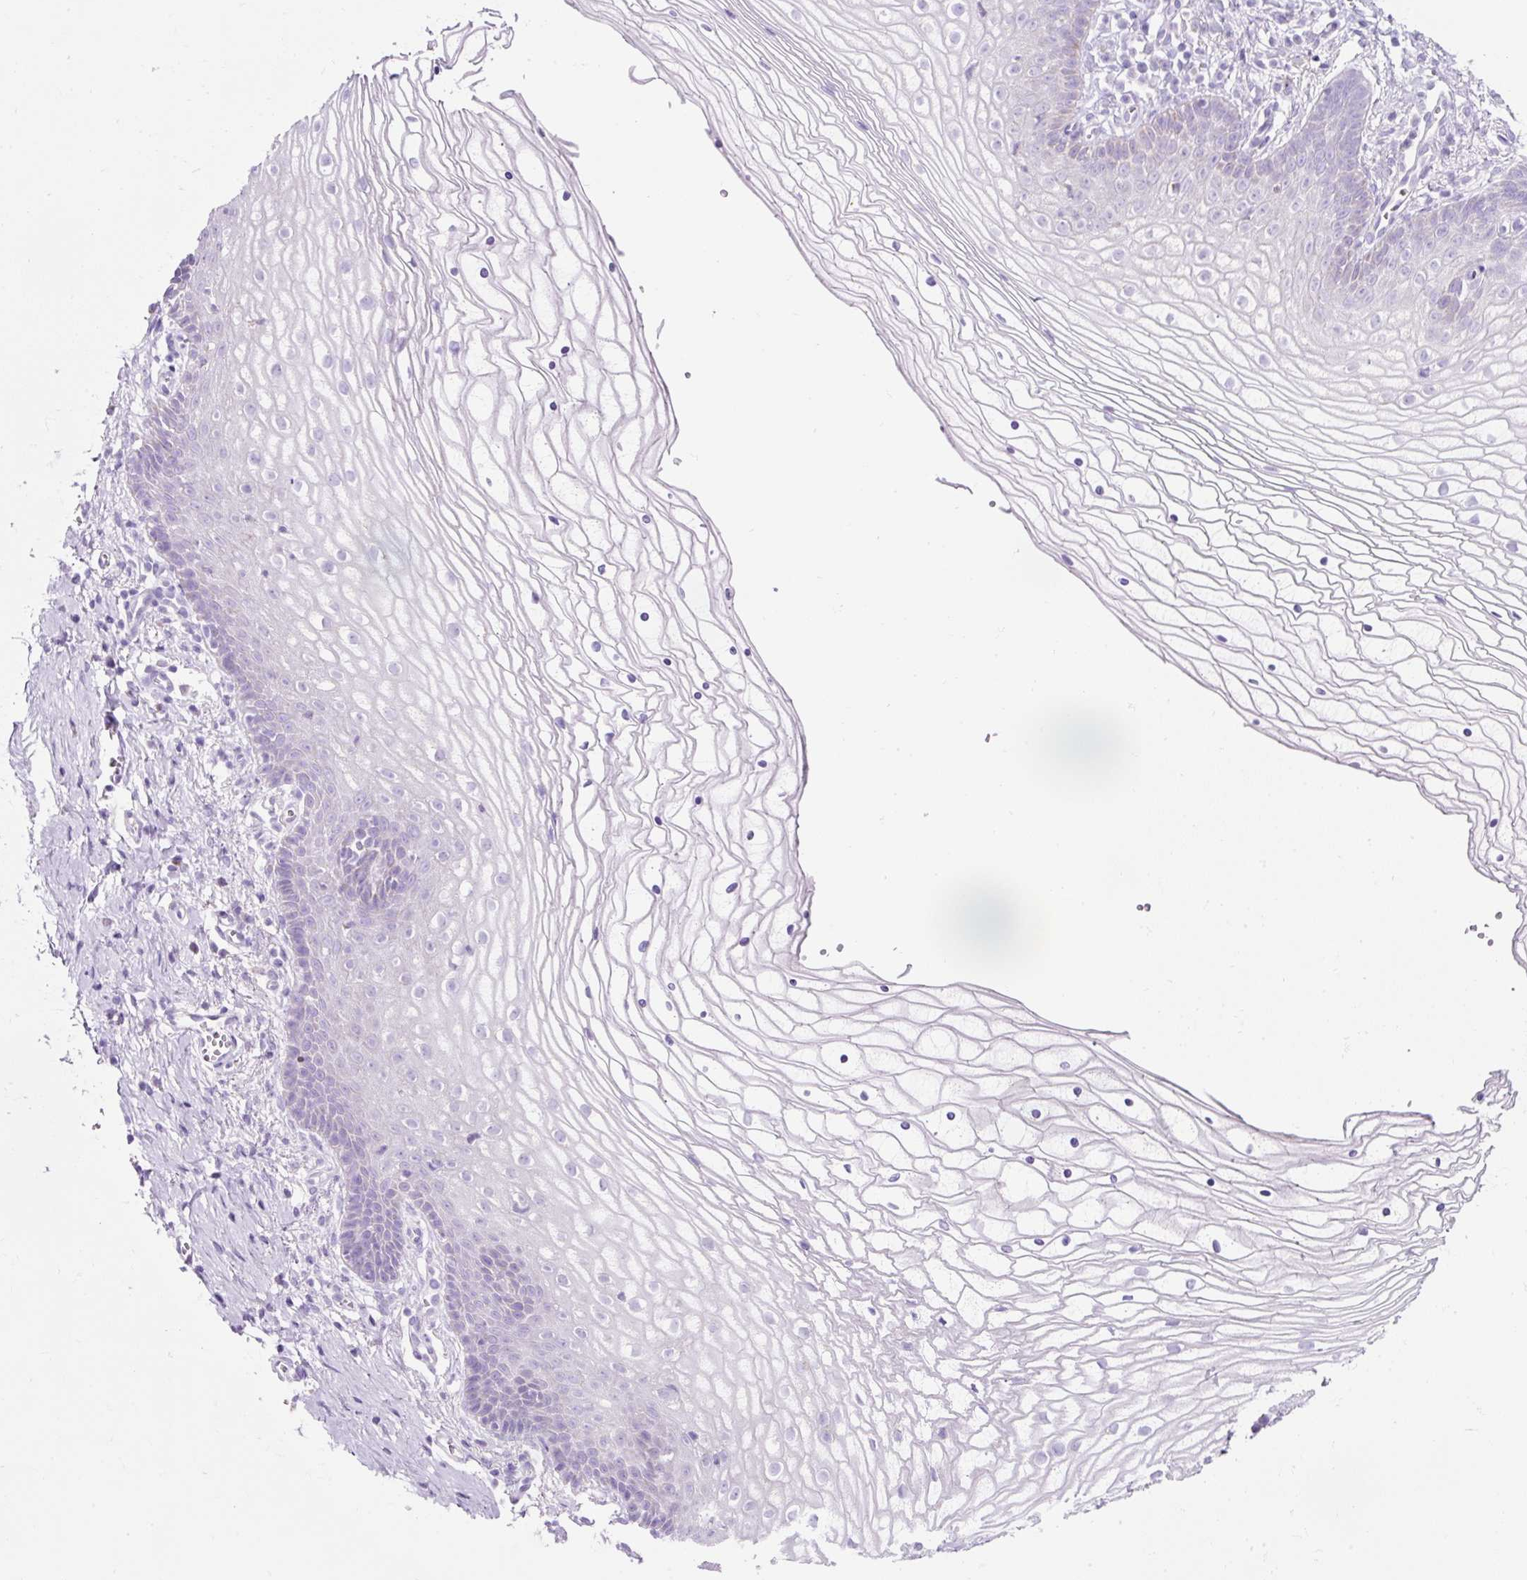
{"staining": {"intensity": "negative", "quantity": "none", "location": "none"}, "tissue": "vagina", "cell_type": "Squamous epithelial cells", "image_type": "normal", "snomed": [{"axis": "morphology", "description": "Normal tissue, NOS"}, {"axis": "topography", "description": "Vagina"}], "caption": "Immunohistochemistry (IHC) micrograph of normal vagina: vagina stained with DAB (3,3'-diaminobenzidine) exhibits no significant protein expression in squamous epithelial cells. (Immunohistochemistry (IHC), brightfield microscopy, high magnification).", "gene": "PLPP2", "patient": {"sex": "female", "age": 56}}